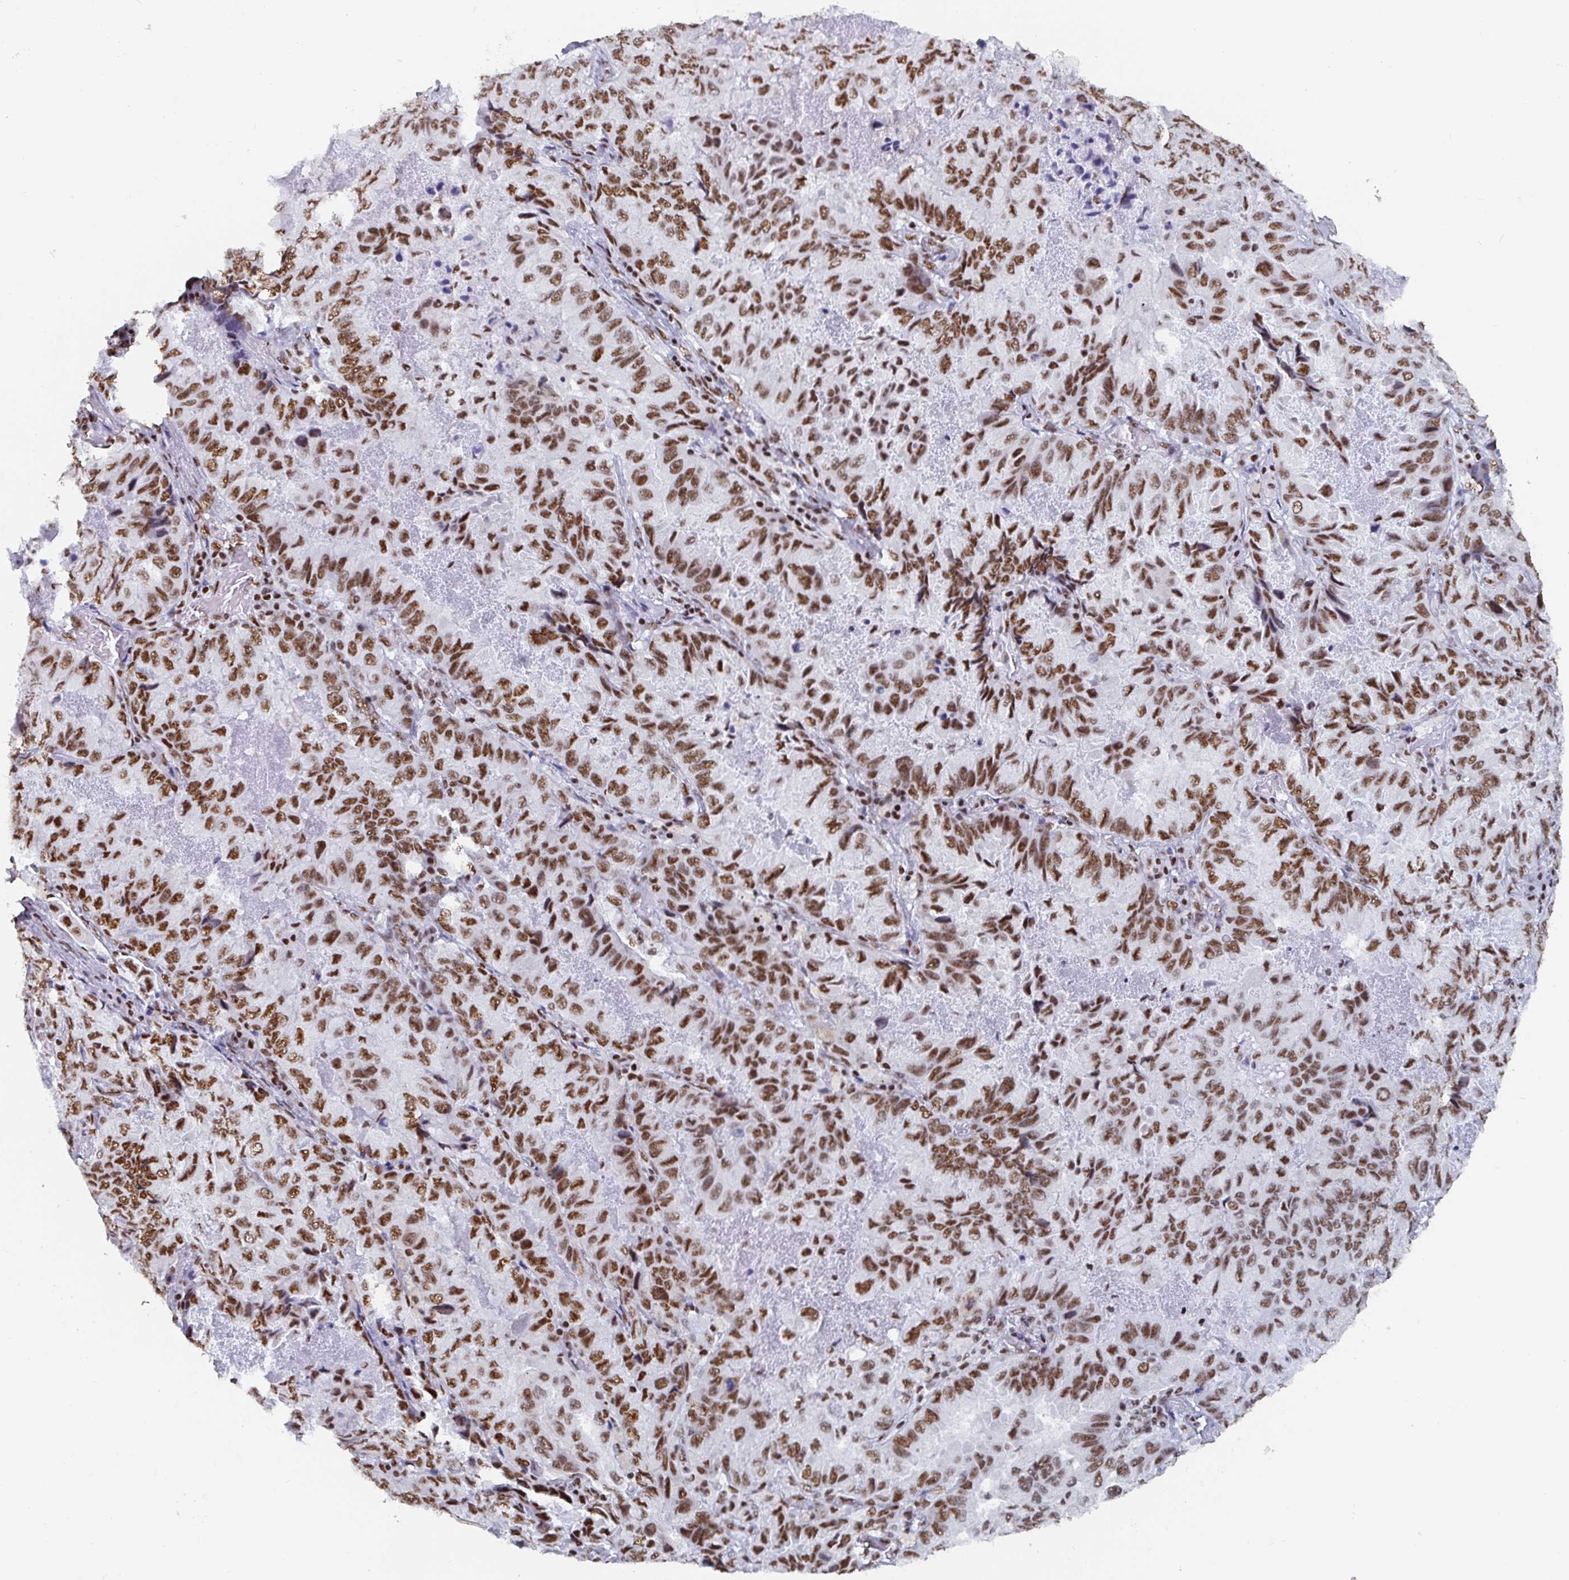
{"staining": {"intensity": "moderate", "quantity": ">75%", "location": "nuclear"}, "tissue": "lung cancer", "cell_type": "Tumor cells", "image_type": "cancer", "snomed": [{"axis": "morphology", "description": "Aneuploidy"}, {"axis": "morphology", "description": "Adenocarcinoma, NOS"}, {"axis": "morphology", "description": "Adenocarcinoma, metastatic, NOS"}, {"axis": "topography", "description": "Lymph node"}, {"axis": "topography", "description": "Lung"}], "caption": "Brown immunohistochemical staining in lung cancer demonstrates moderate nuclear positivity in about >75% of tumor cells.", "gene": "EWSR1", "patient": {"sex": "female", "age": 48}}